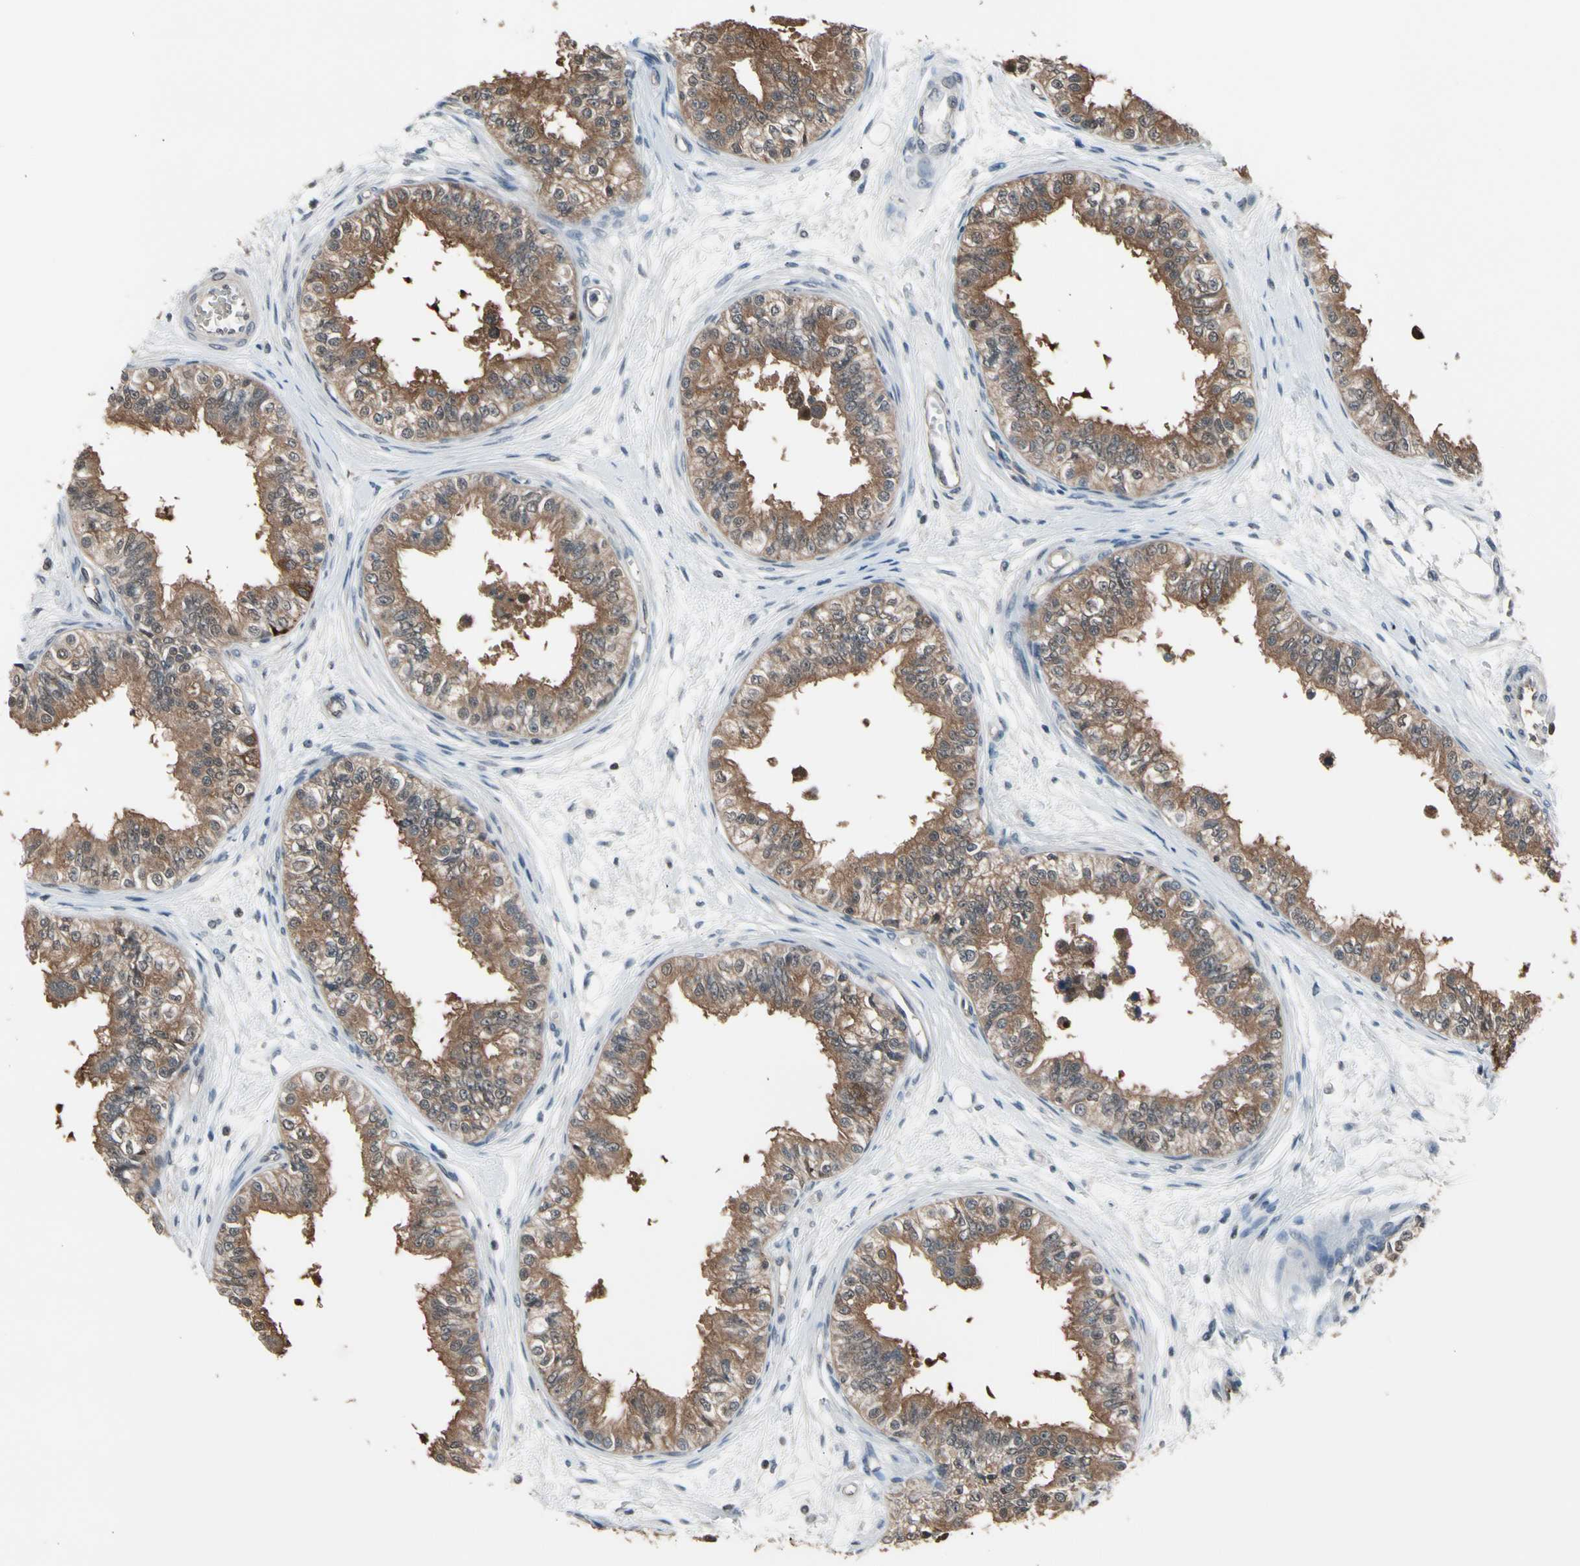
{"staining": {"intensity": "moderate", "quantity": ">75%", "location": "cytoplasmic/membranous"}, "tissue": "epididymis", "cell_type": "Glandular cells", "image_type": "normal", "snomed": [{"axis": "morphology", "description": "Normal tissue, NOS"}, {"axis": "morphology", "description": "Adenocarcinoma, metastatic, NOS"}, {"axis": "topography", "description": "Testis"}, {"axis": "topography", "description": "Epididymis"}], "caption": "IHC staining of unremarkable epididymis, which demonstrates medium levels of moderate cytoplasmic/membranous staining in about >75% of glandular cells indicating moderate cytoplasmic/membranous protein staining. The staining was performed using DAB (3,3'-diaminobenzidine) (brown) for protein detection and nuclei were counterstained in hematoxylin (blue).", "gene": "ENSG00000256646", "patient": {"sex": "male", "age": 26}}